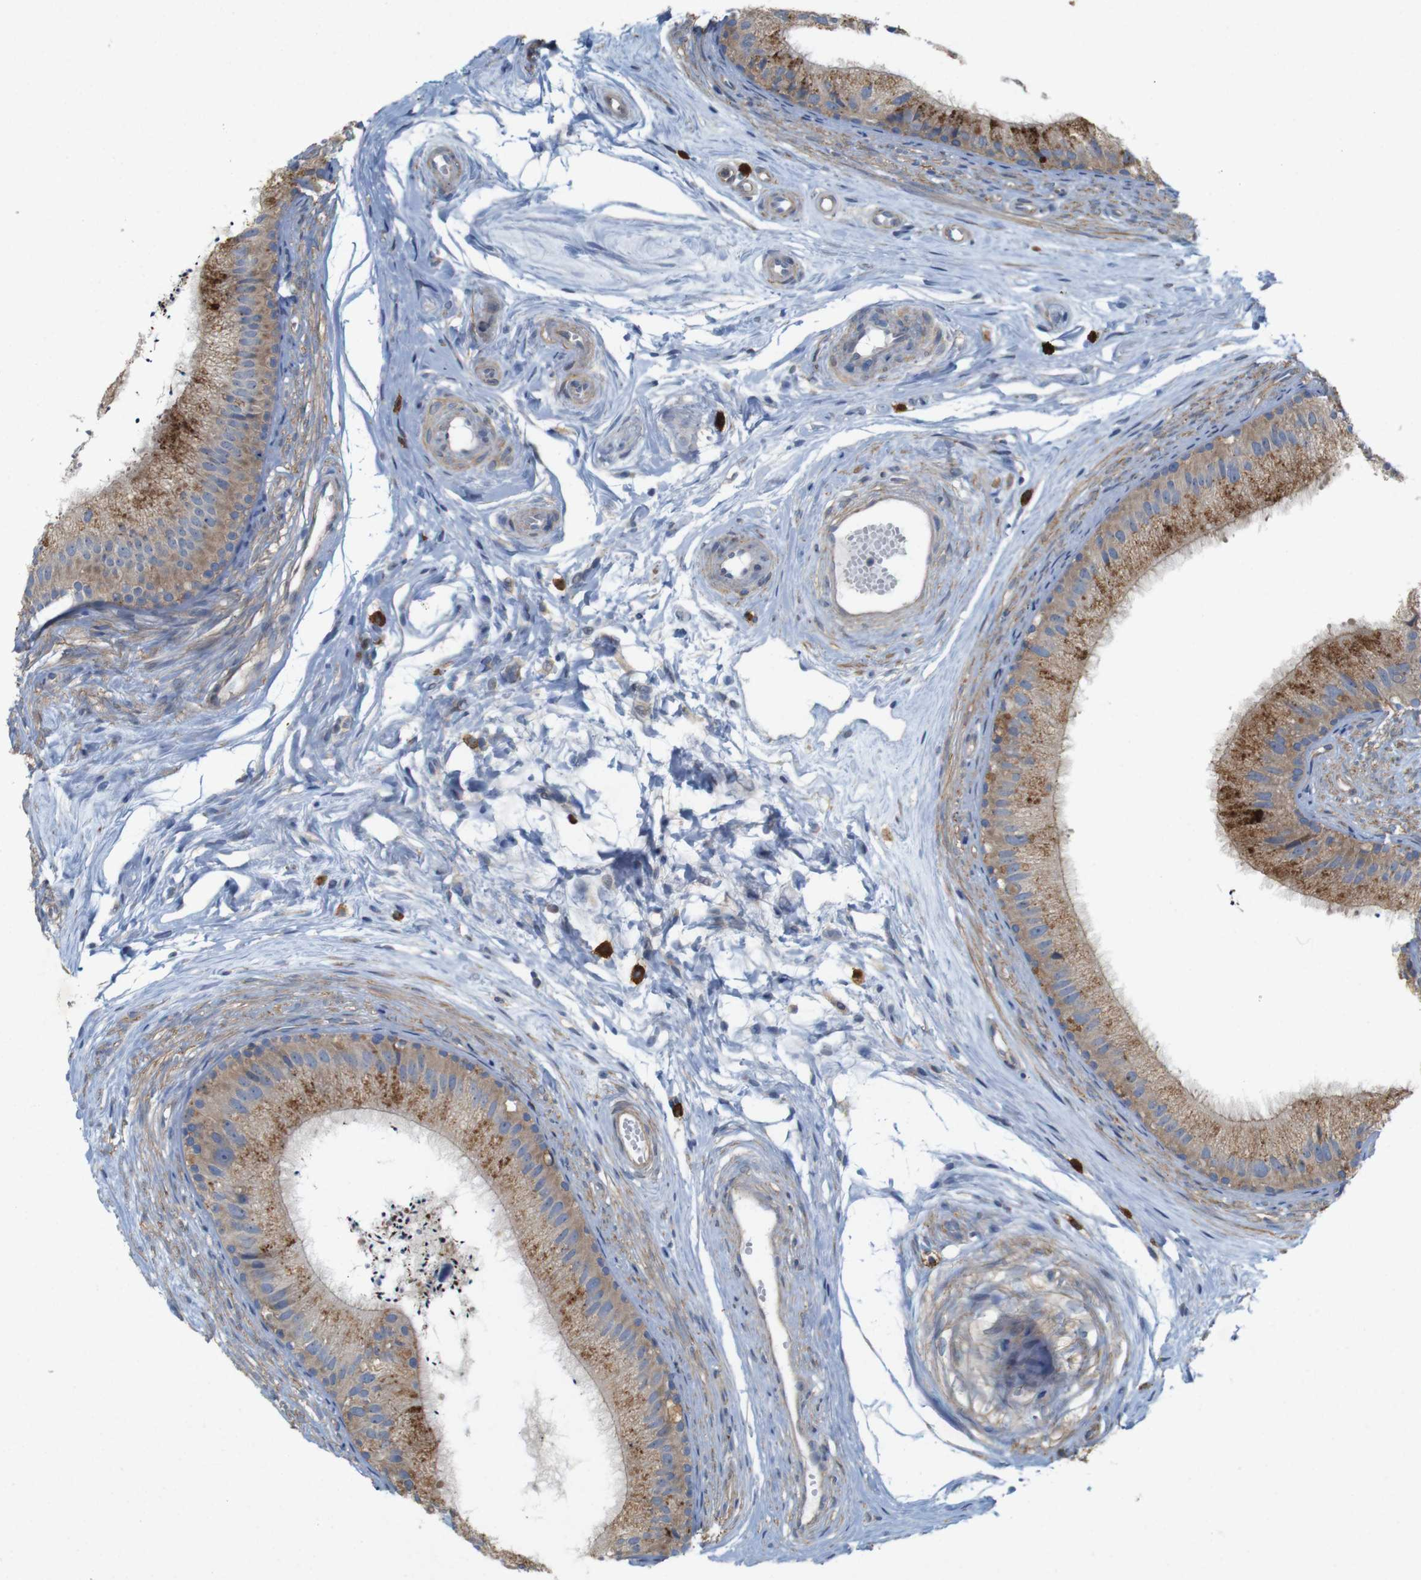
{"staining": {"intensity": "moderate", "quantity": ">75%", "location": "cytoplasmic/membranous"}, "tissue": "epididymis", "cell_type": "Glandular cells", "image_type": "normal", "snomed": [{"axis": "morphology", "description": "Normal tissue, NOS"}, {"axis": "topography", "description": "Epididymis"}], "caption": "Immunohistochemistry (DAB) staining of benign human epididymis displays moderate cytoplasmic/membranous protein expression in about >75% of glandular cells. (DAB IHC with brightfield microscopy, high magnification).", "gene": "SIGLEC8", "patient": {"sex": "male", "age": 56}}